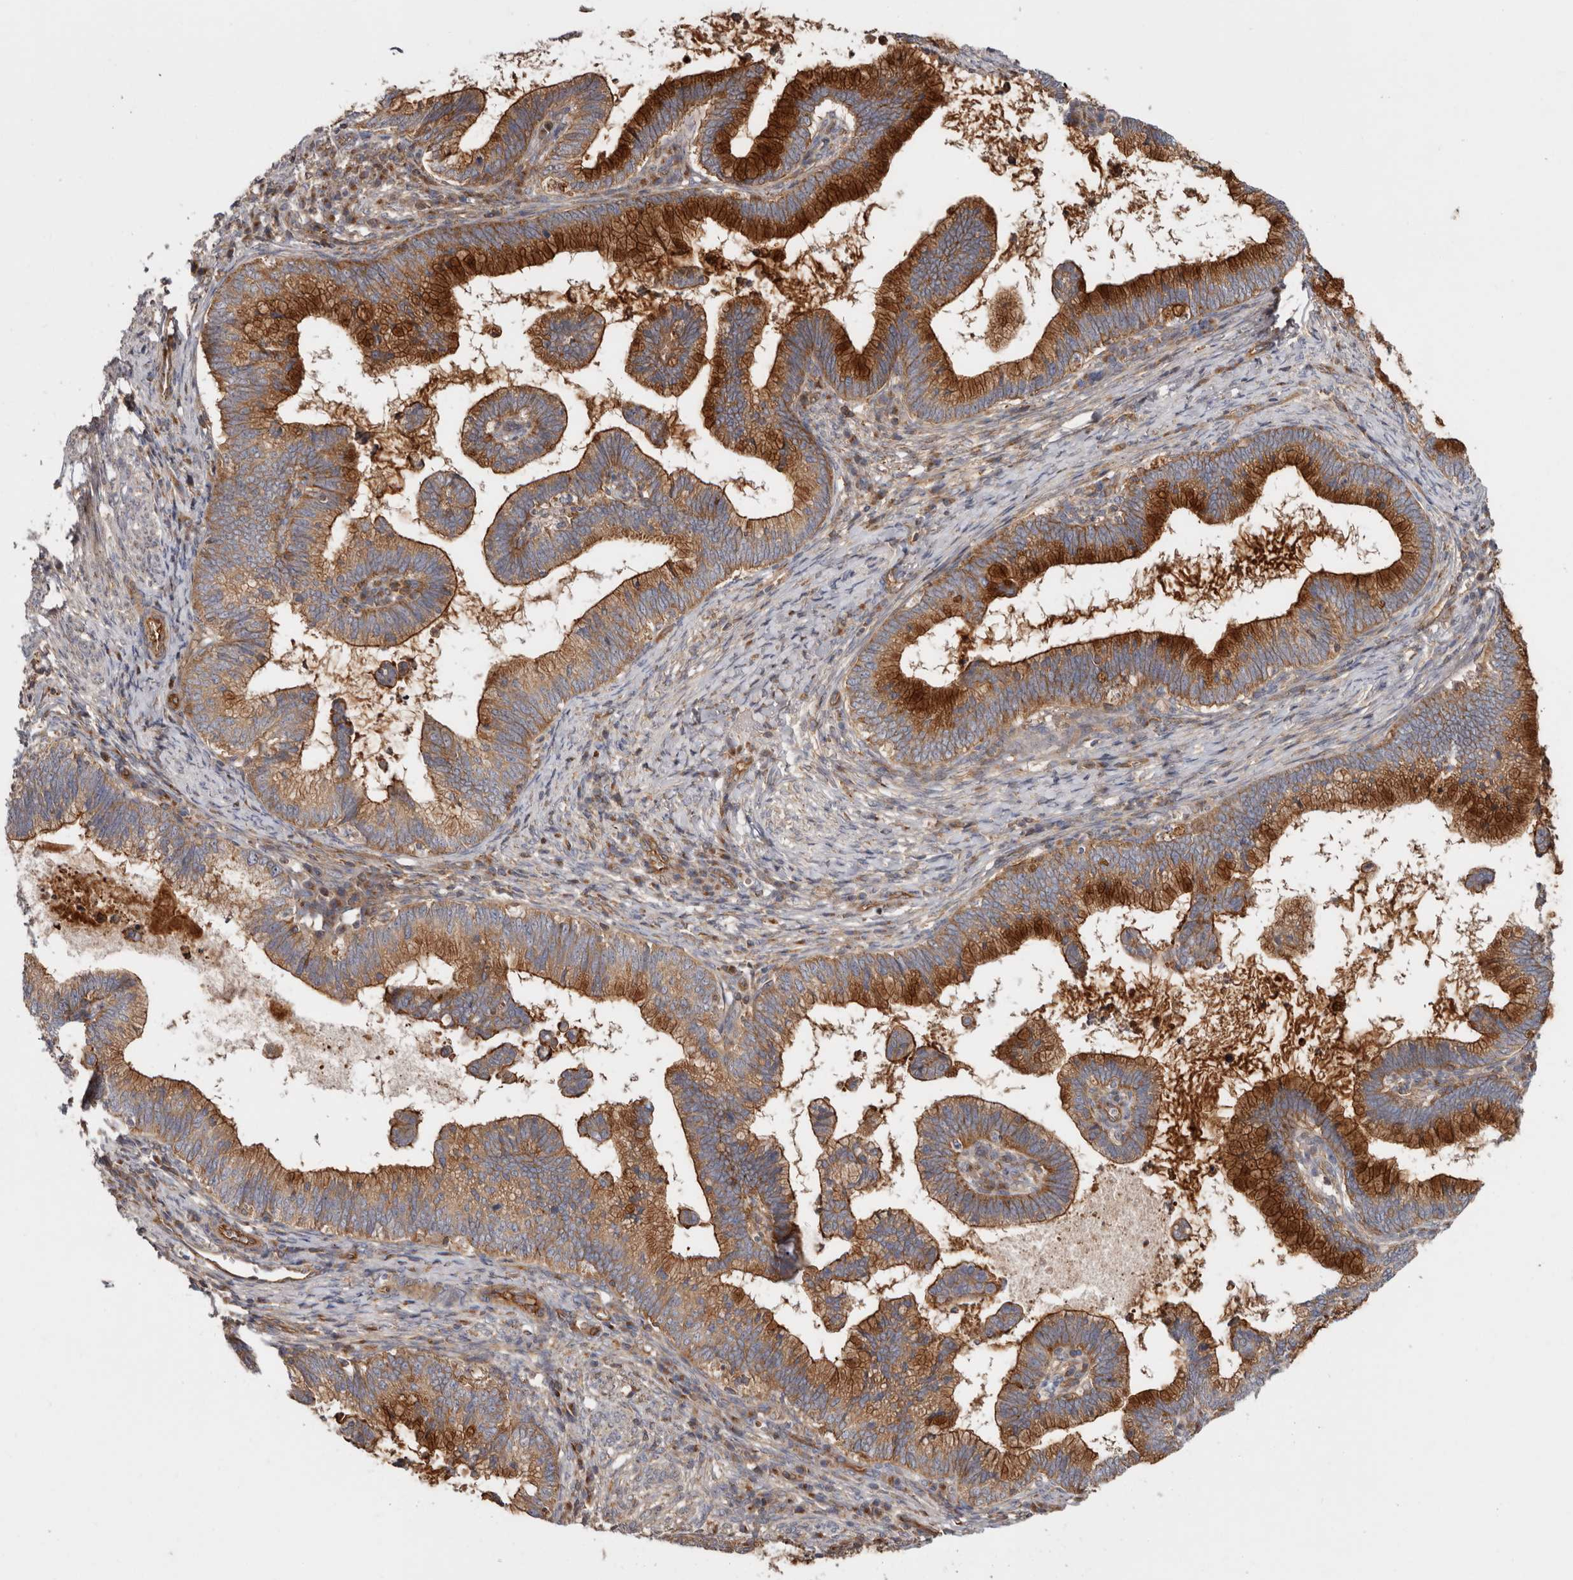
{"staining": {"intensity": "strong", "quantity": ">75%", "location": "cytoplasmic/membranous"}, "tissue": "cervical cancer", "cell_type": "Tumor cells", "image_type": "cancer", "snomed": [{"axis": "morphology", "description": "Adenocarcinoma, NOS"}, {"axis": "topography", "description": "Cervix"}], "caption": "This image exhibits IHC staining of adenocarcinoma (cervical), with high strong cytoplasmic/membranous staining in approximately >75% of tumor cells.", "gene": "TMC7", "patient": {"sex": "female", "age": 36}}